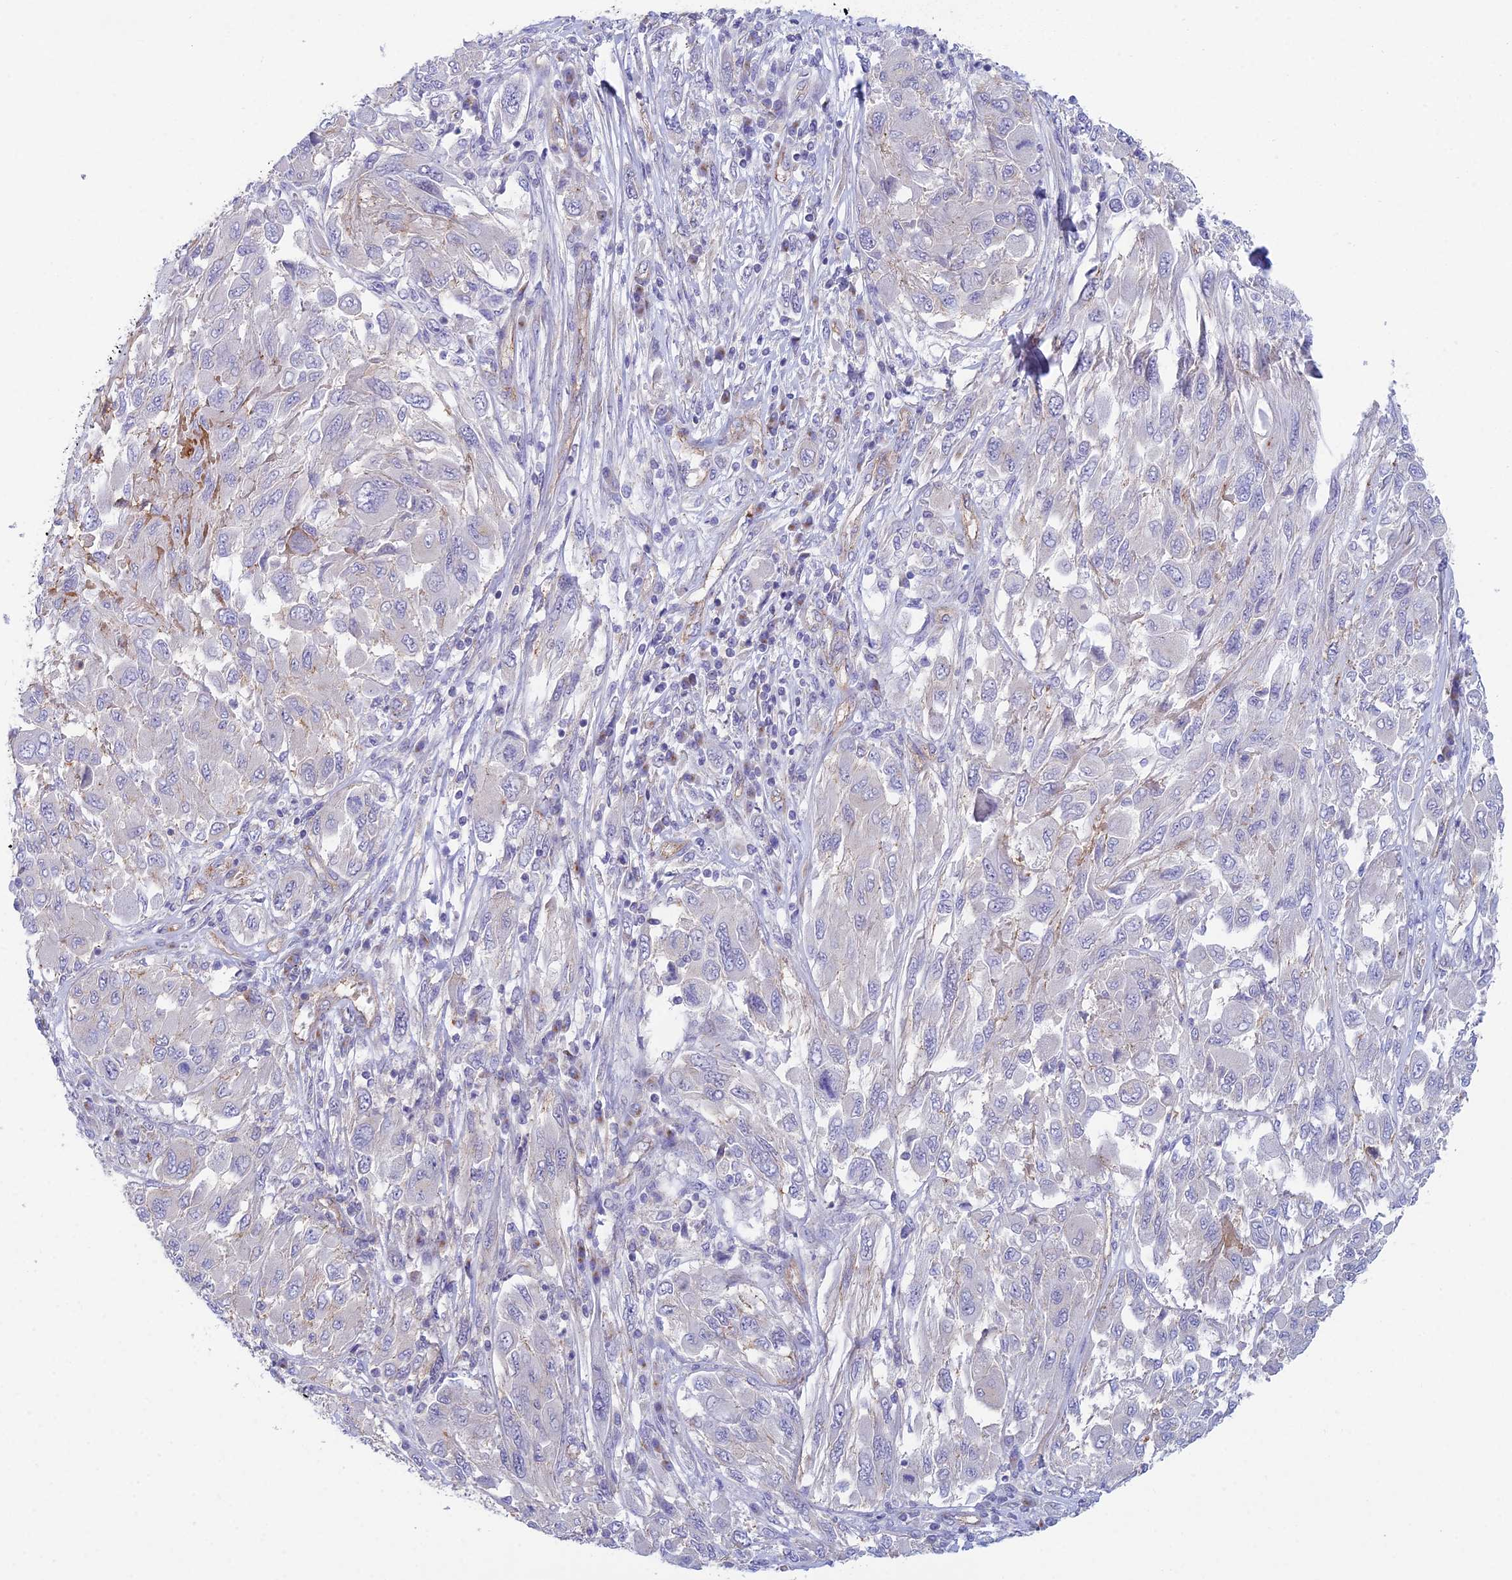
{"staining": {"intensity": "negative", "quantity": "none", "location": "none"}, "tissue": "melanoma", "cell_type": "Tumor cells", "image_type": "cancer", "snomed": [{"axis": "morphology", "description": "Malignant melanoma, NOS"}, {"axis": "topography", "description": "Skin"}], "caption": "Immunohistochemistry photomicrograph of neoplastic tissue: malignant melanoma stained with DAB (3,3'-diaminobenzidine) displays no significant protein positivity in tumor cells.", "gene": "ZNF564", "patient": {"sex": "female", "age": 91}}